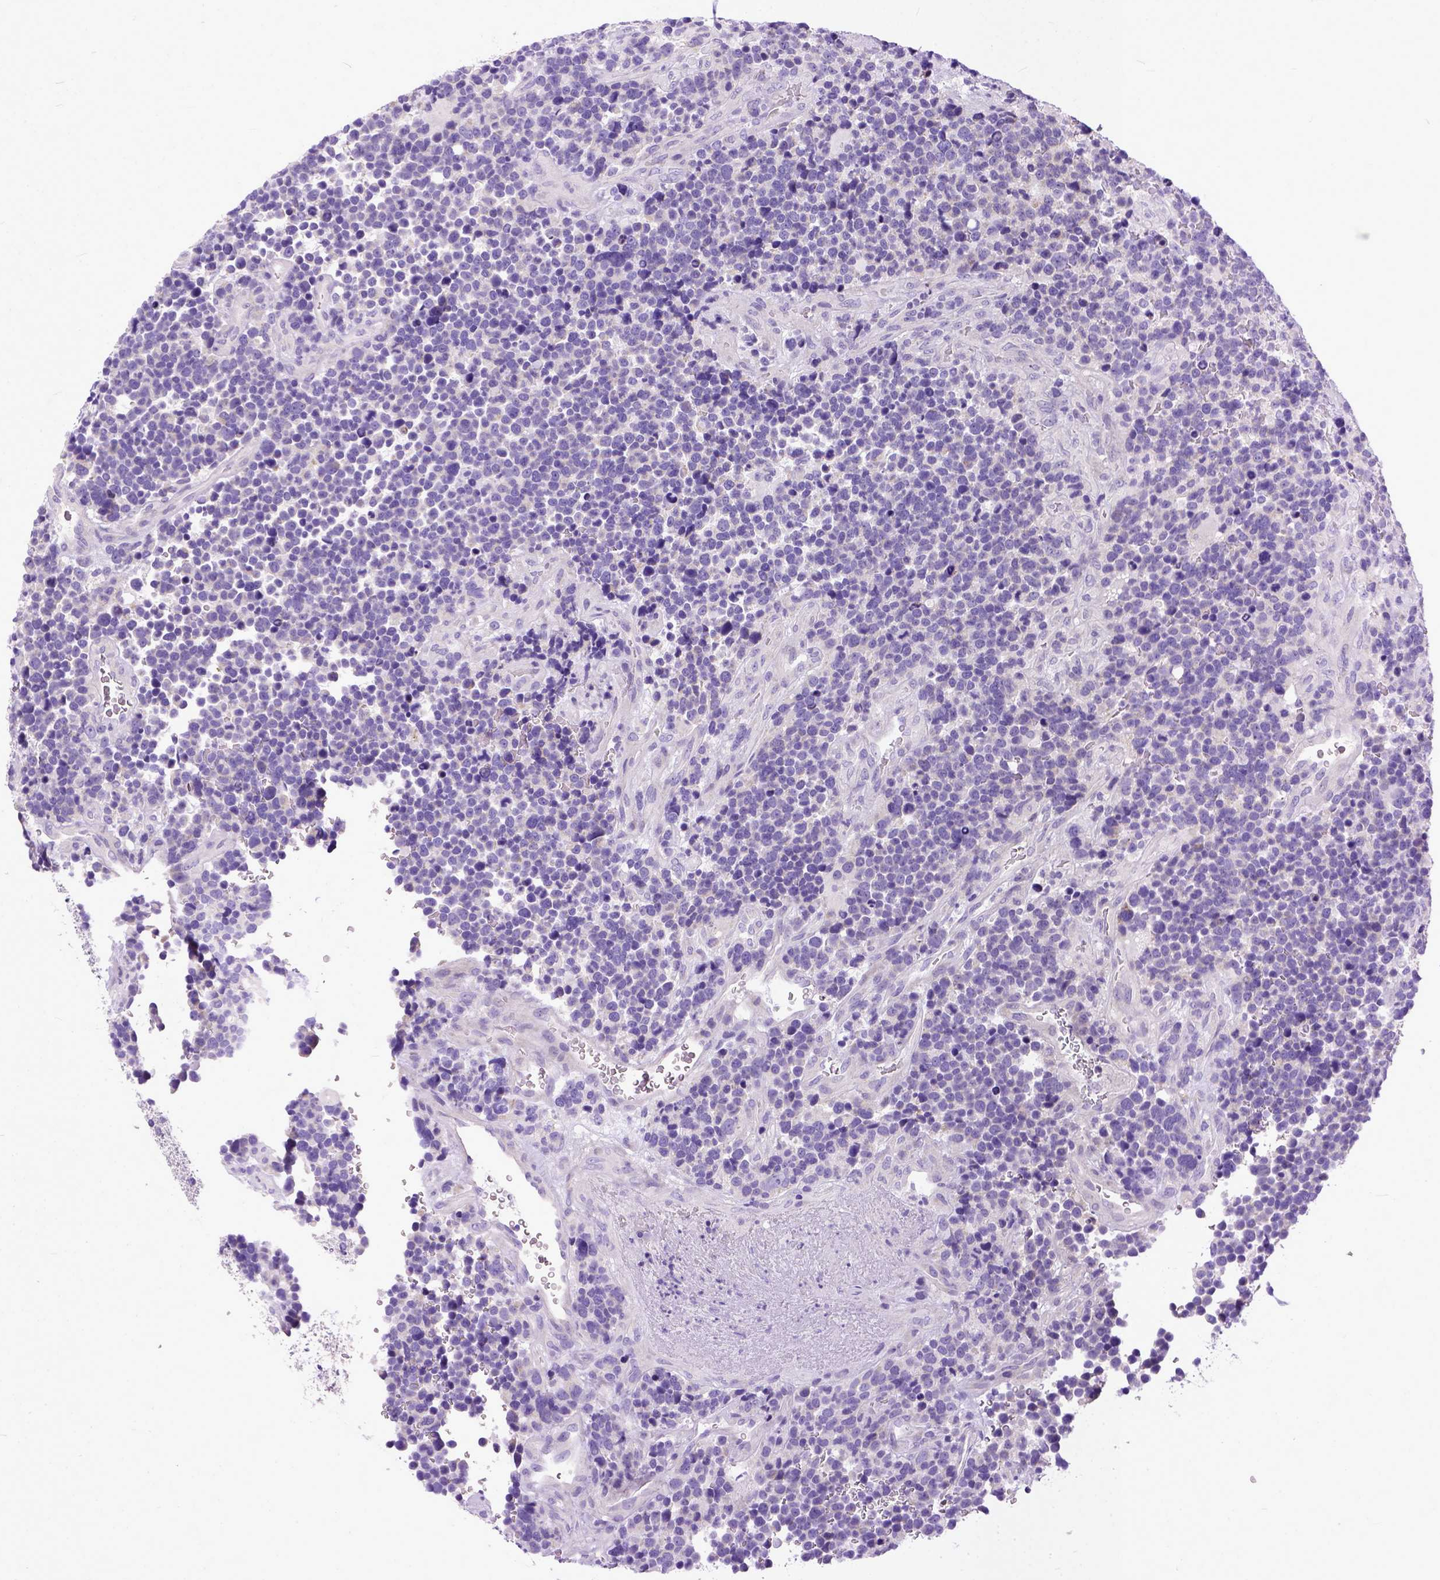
{"staining": {"intensity": "negative", "quantity": "none", "location": "none"}, "tissue": "glioma", "cell_type": "Tumor cells", "image_type": "cancer", "snomed": [{"axis": "morphology", "description": "Glioma, malignant, High grade"}, {"axis": "topography", "description": "Brain"}], "caption": "The micrograph displays no staining of tumor cells in malignant glioma (high-grade).", "gene": "PPL", "patient": {"sex": "male", "age": 33}}